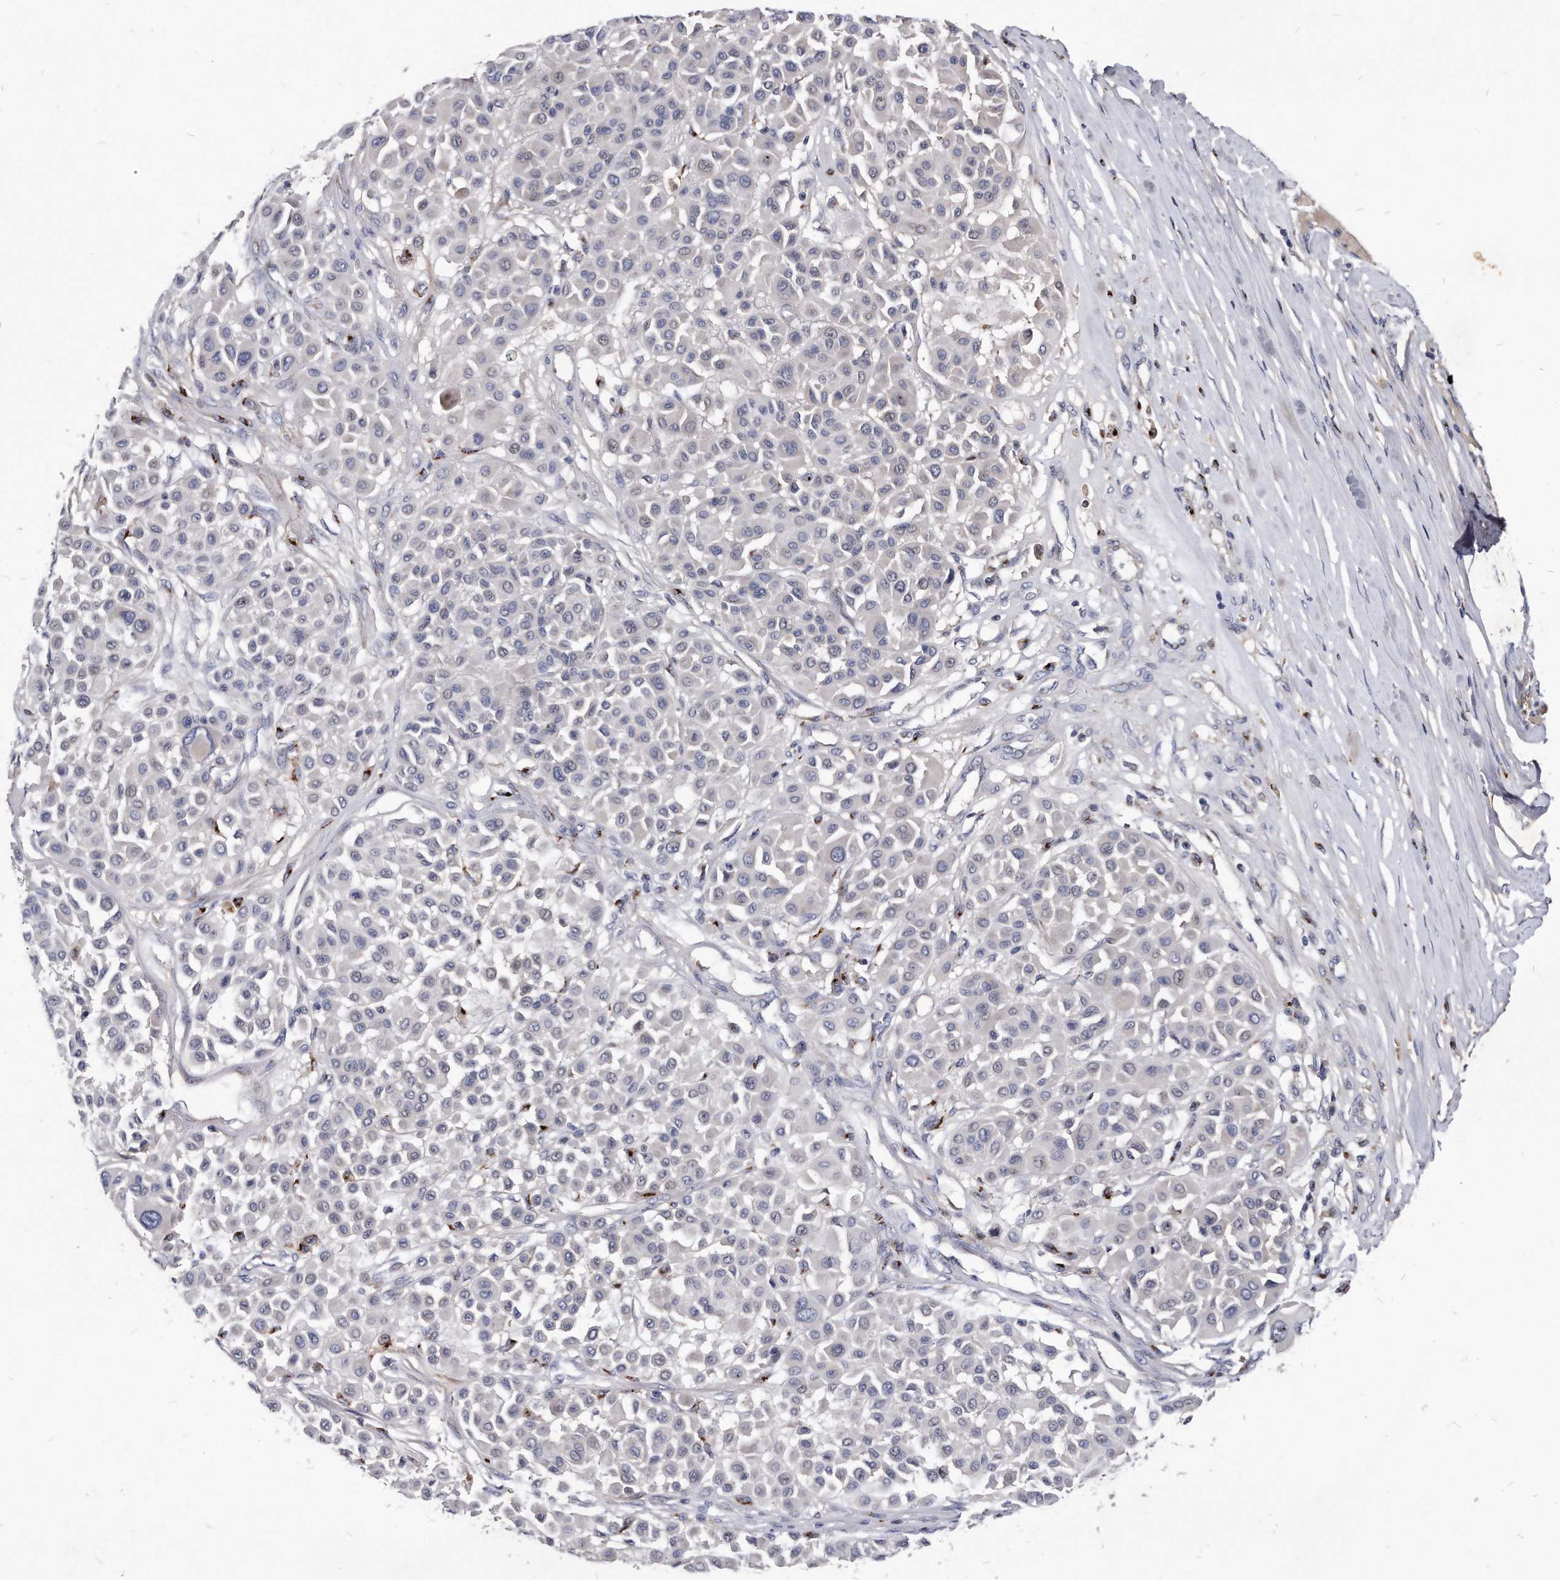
{"staining": {"intensity": "negative", "quantity": "none", "location": "none"}, "tissue": "melanoma", "cell_type": "Tumor cells", "image_type": "cancer", "snomed": [{"axis": "morphology", "description": "Malignant melanoma, Metastatic site"}, {"axis": "topography", "description": "Soft tissue"}], "caption": "Human melanoma stained for a protein using immunohistochemistry (IHC) shows no positivity in tumor cells.", "gene": "MGAT4A", "patient": {"sex": "male", "age": 41}}